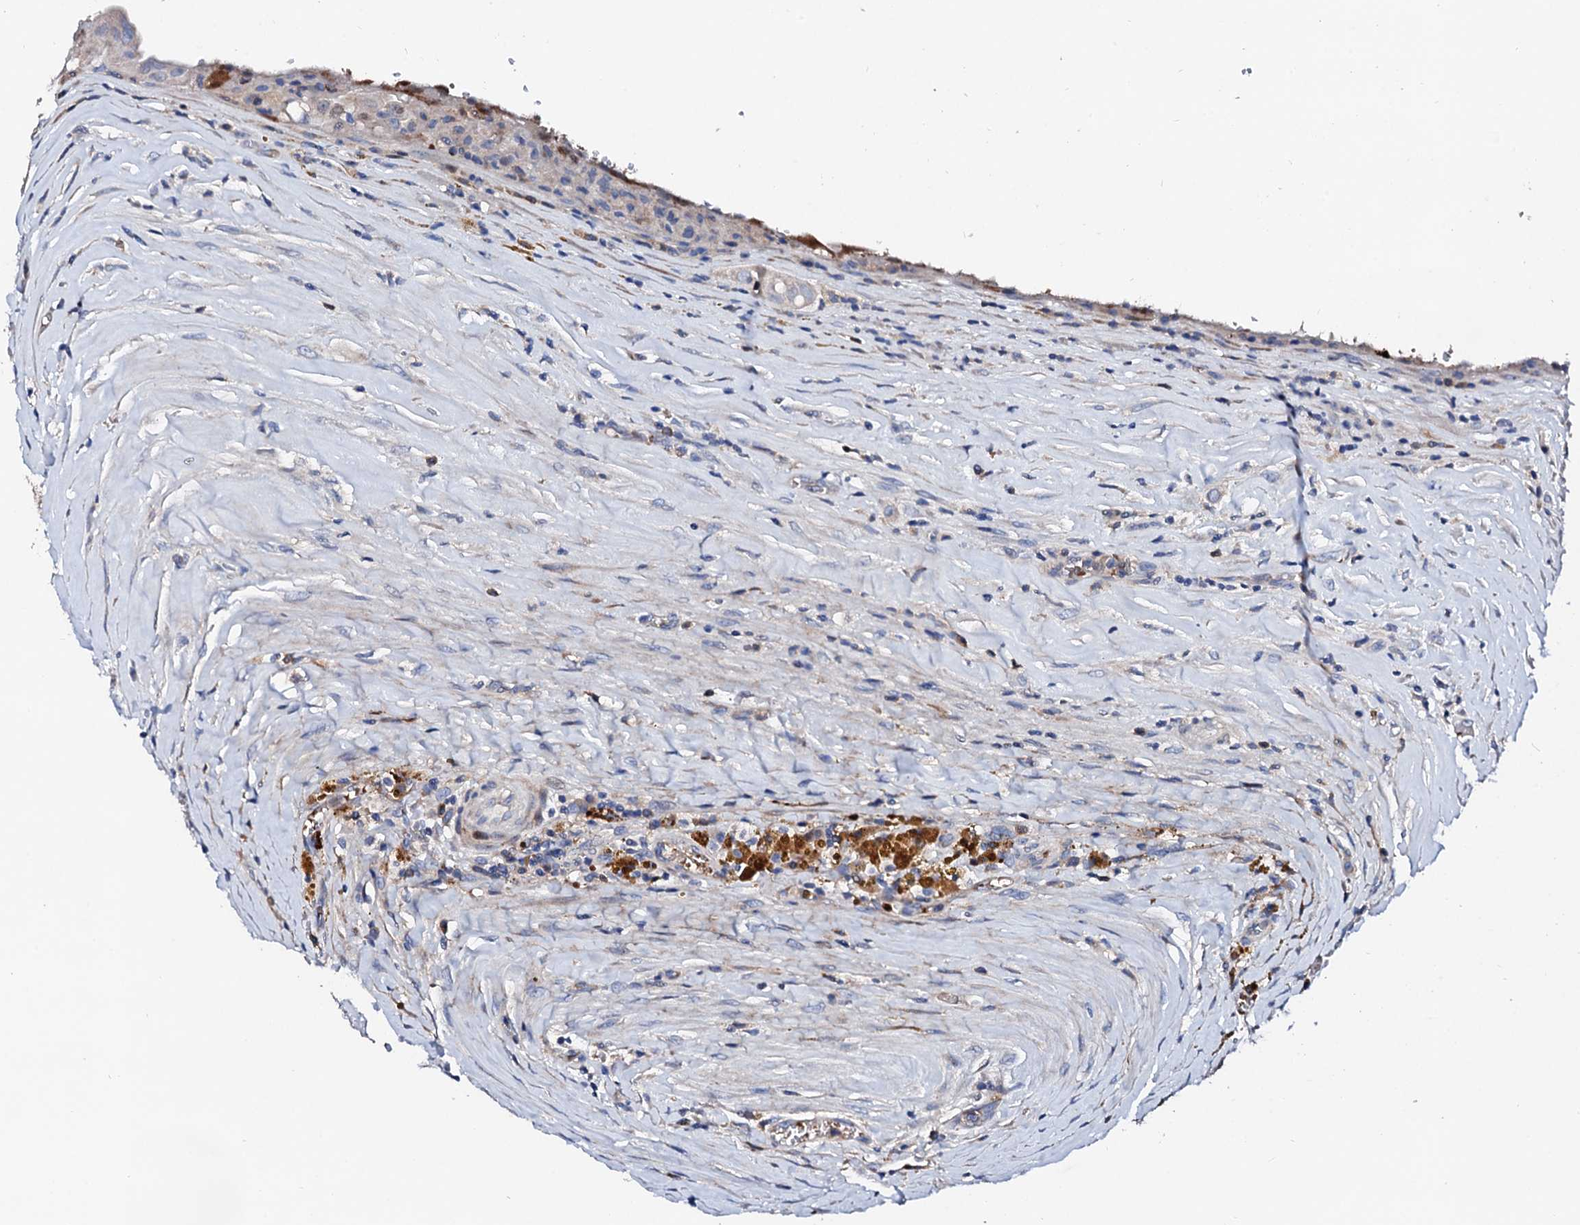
{"staining": {"intensity": "moderate", "quantity": "<25%", "location": "cytoplasmic/membranous"}, "tissue": "thyroid cancer", "cell_type": "Tumor cells", "image_type": "cancer", "snomed": [{"axis": "morphology", "description": "Papillary adenocarcinoma, NOS"}, {"axis": "topography", "description": "Thyroid gland"}], "caption": "Approximately <25% of tumor cells in thyroid cancer (papillary adenocarcinoma) demonstrate moderate cytoplasmic/membranous protein positivity as visualized by brown immunohistochemical staining.", "gene": "SLC10A7", "patient": {"sex": "male", "age": 77}}